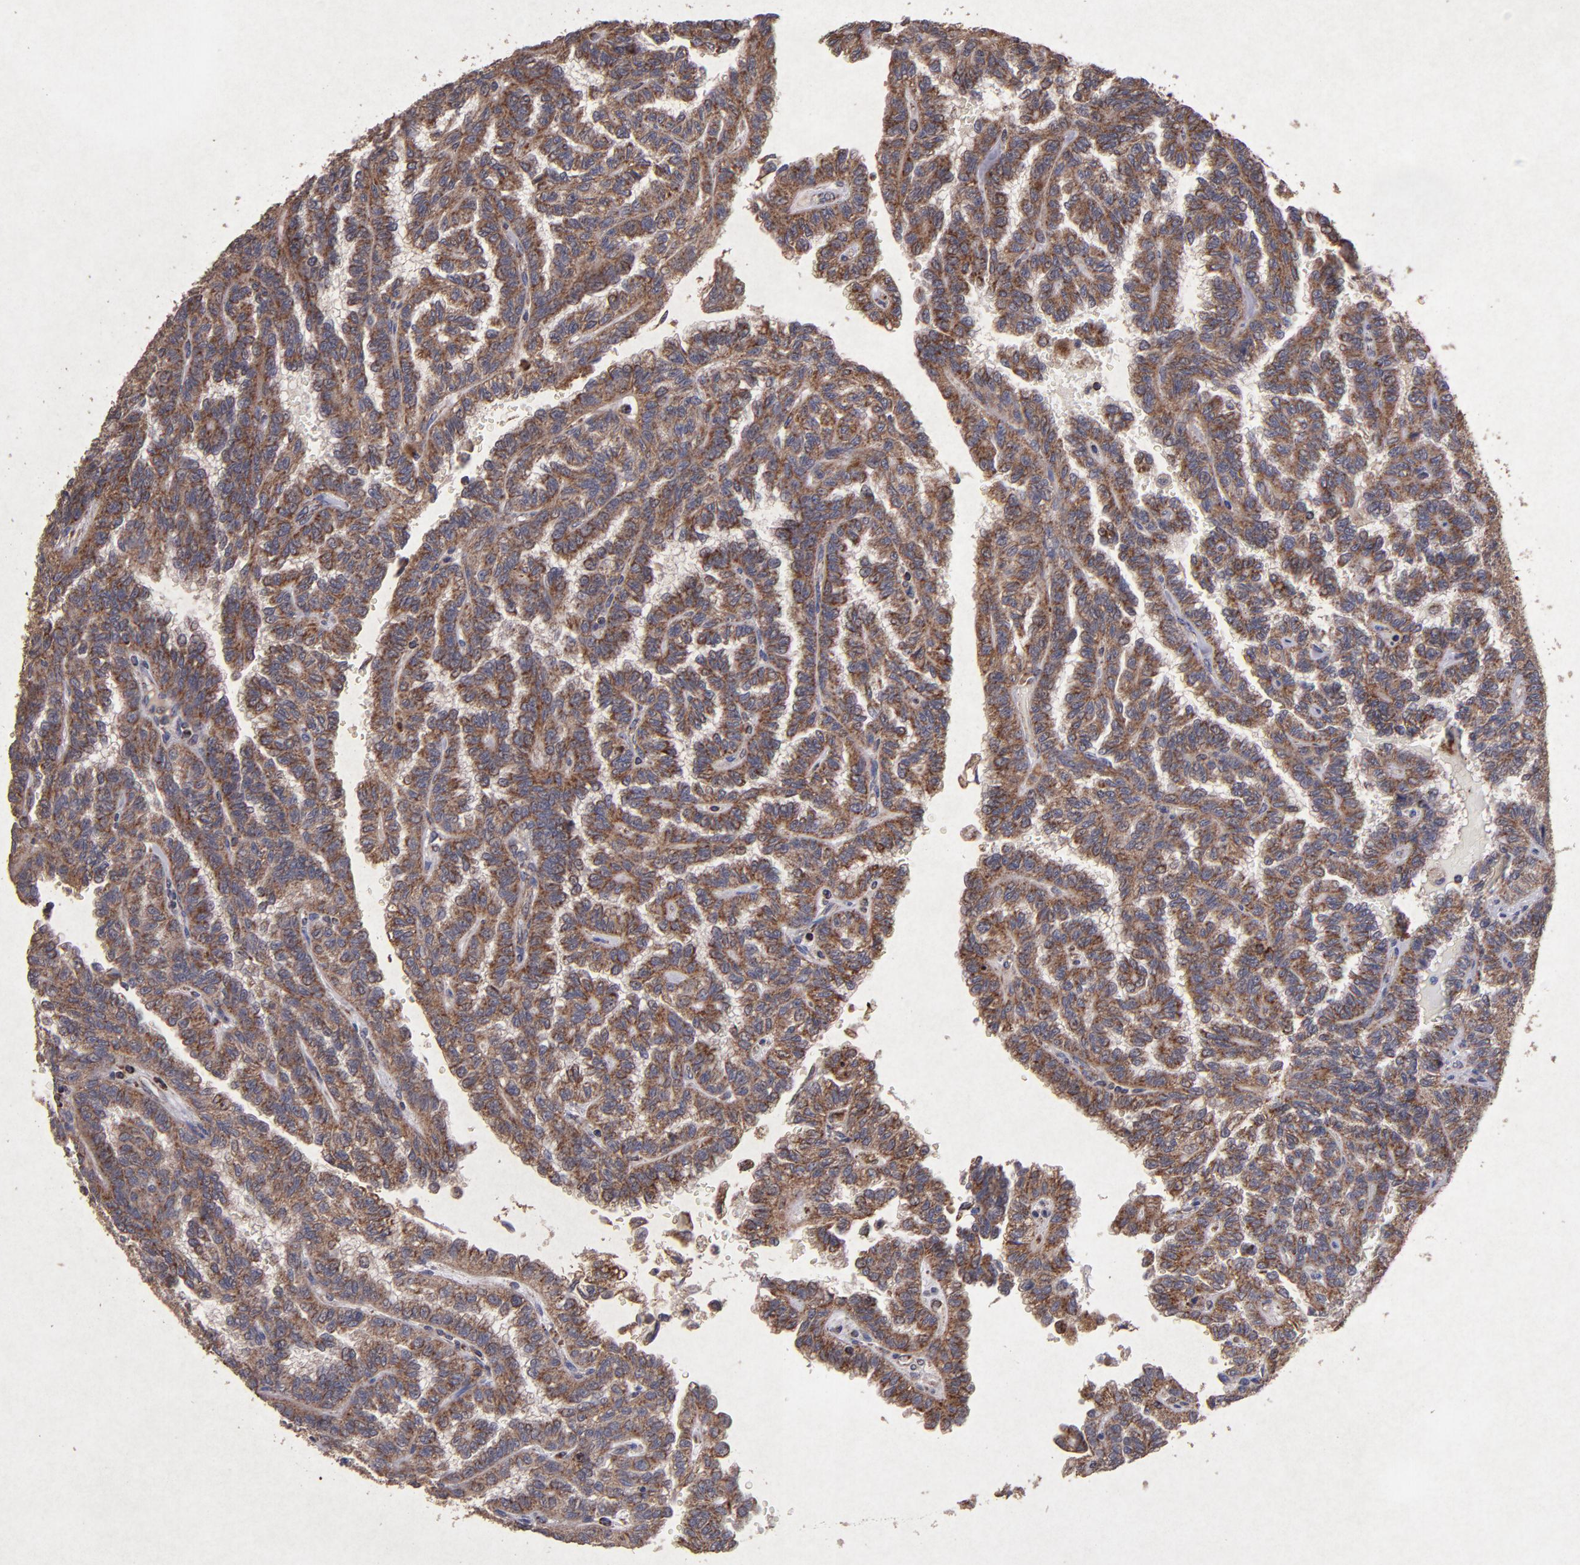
{"staining": {"intensity": "moderate", "quantity": ">75%", "location": "cytoplasmic/membranous"}, "tissue": "renal cancer", "cell_type": "Tumor cells", "image_type": "cancer", "snomed": [{"axis": "morphology", "description": "Inflammation, NOS"}, {"axis": "morphology", "description": "Adenocarcinoma, NOS"}, {"axis": "topography", "description": "Kidney"}], "caption": "Renal cancer stained with a brown dye shows moderate cytoplasmic/membranous positive positivity in about >75% of tumor cells.", "gene": "TIMM9", "patient": {"sex": "male", "age": 68}}